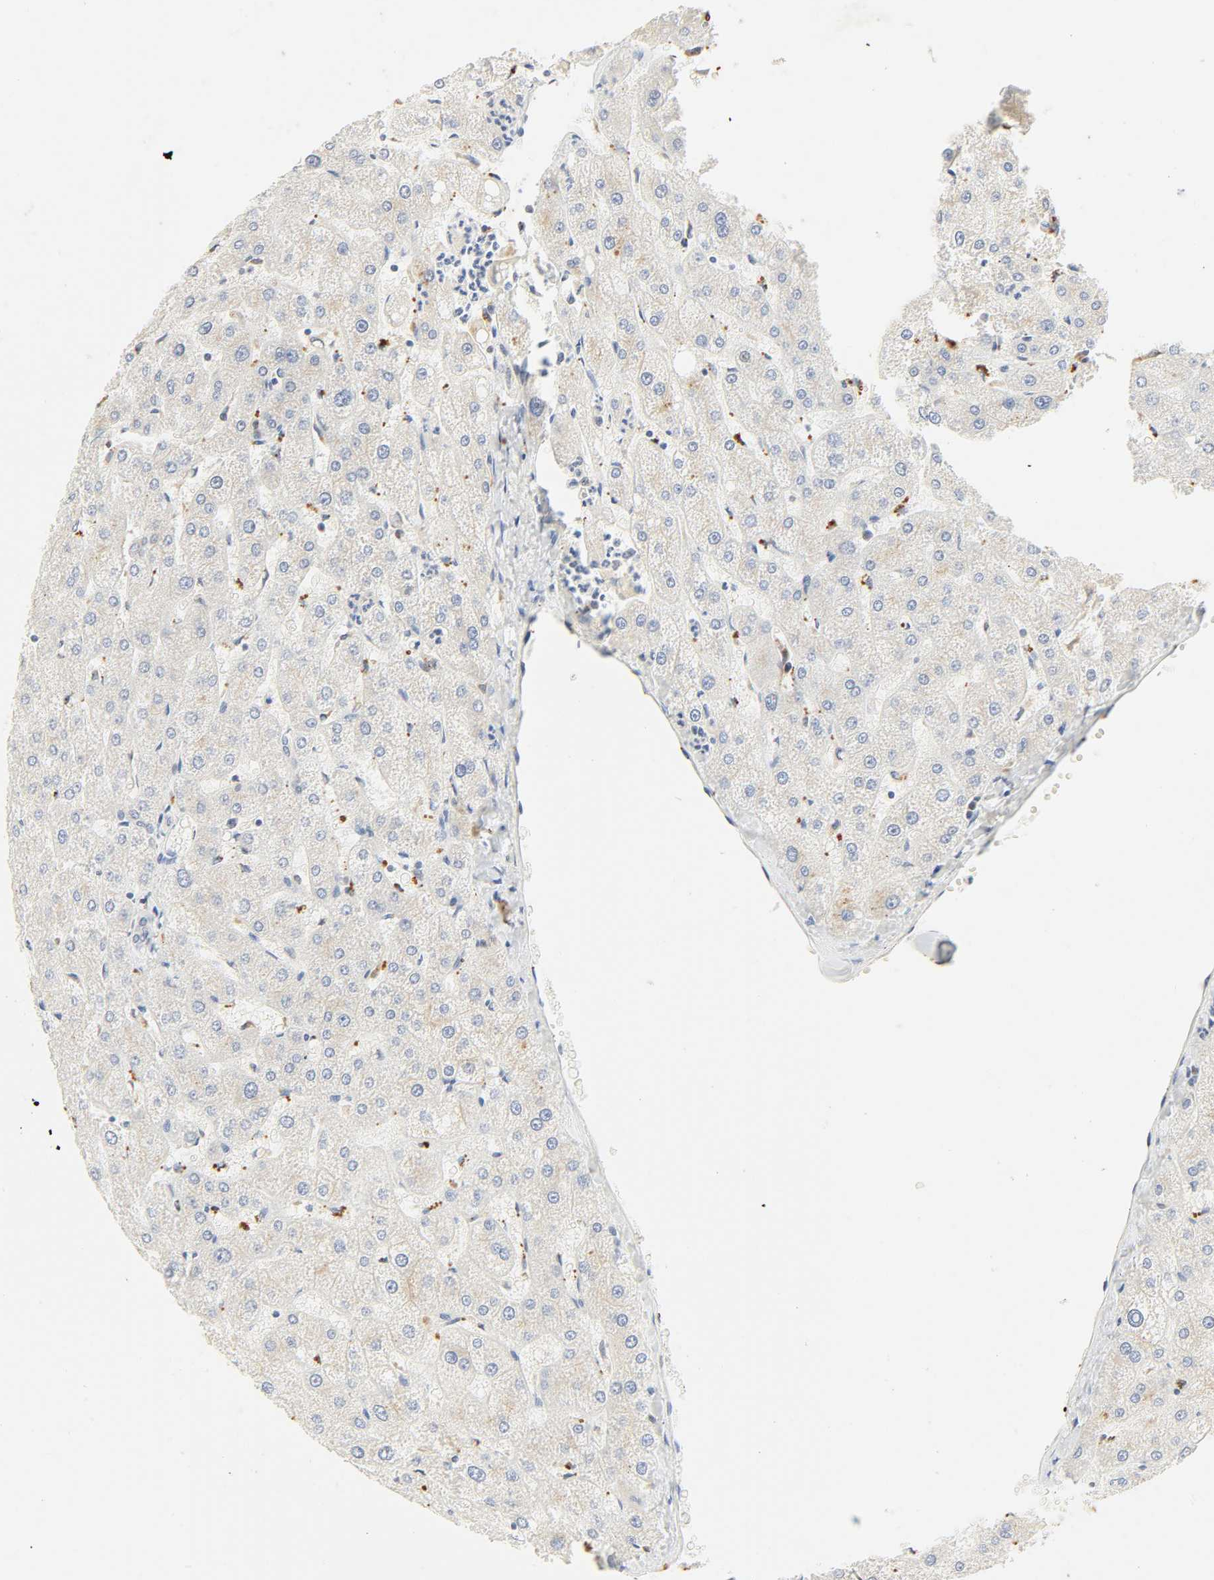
{"staining": {"intensity": "negative", "quantity": "none", "location": "none"}, "tissue": "liver", "cell_type": "Cholangiocytes", "image_type": "normal", "snomed": [{"axis": "morphology", "description": "Normal tissue, NOS"}, {"axis": "topography", "description": "Liver"}], "caption": "Protein analysis of unremarkable liver exhibits no significant expression in cholangiocytes. (DAB (3,3'-diaminobenzidine) IHC with hematoxylin counter stain).", "gene": "DAZAP1", "patient": {"sex": "male", "age": 67}}